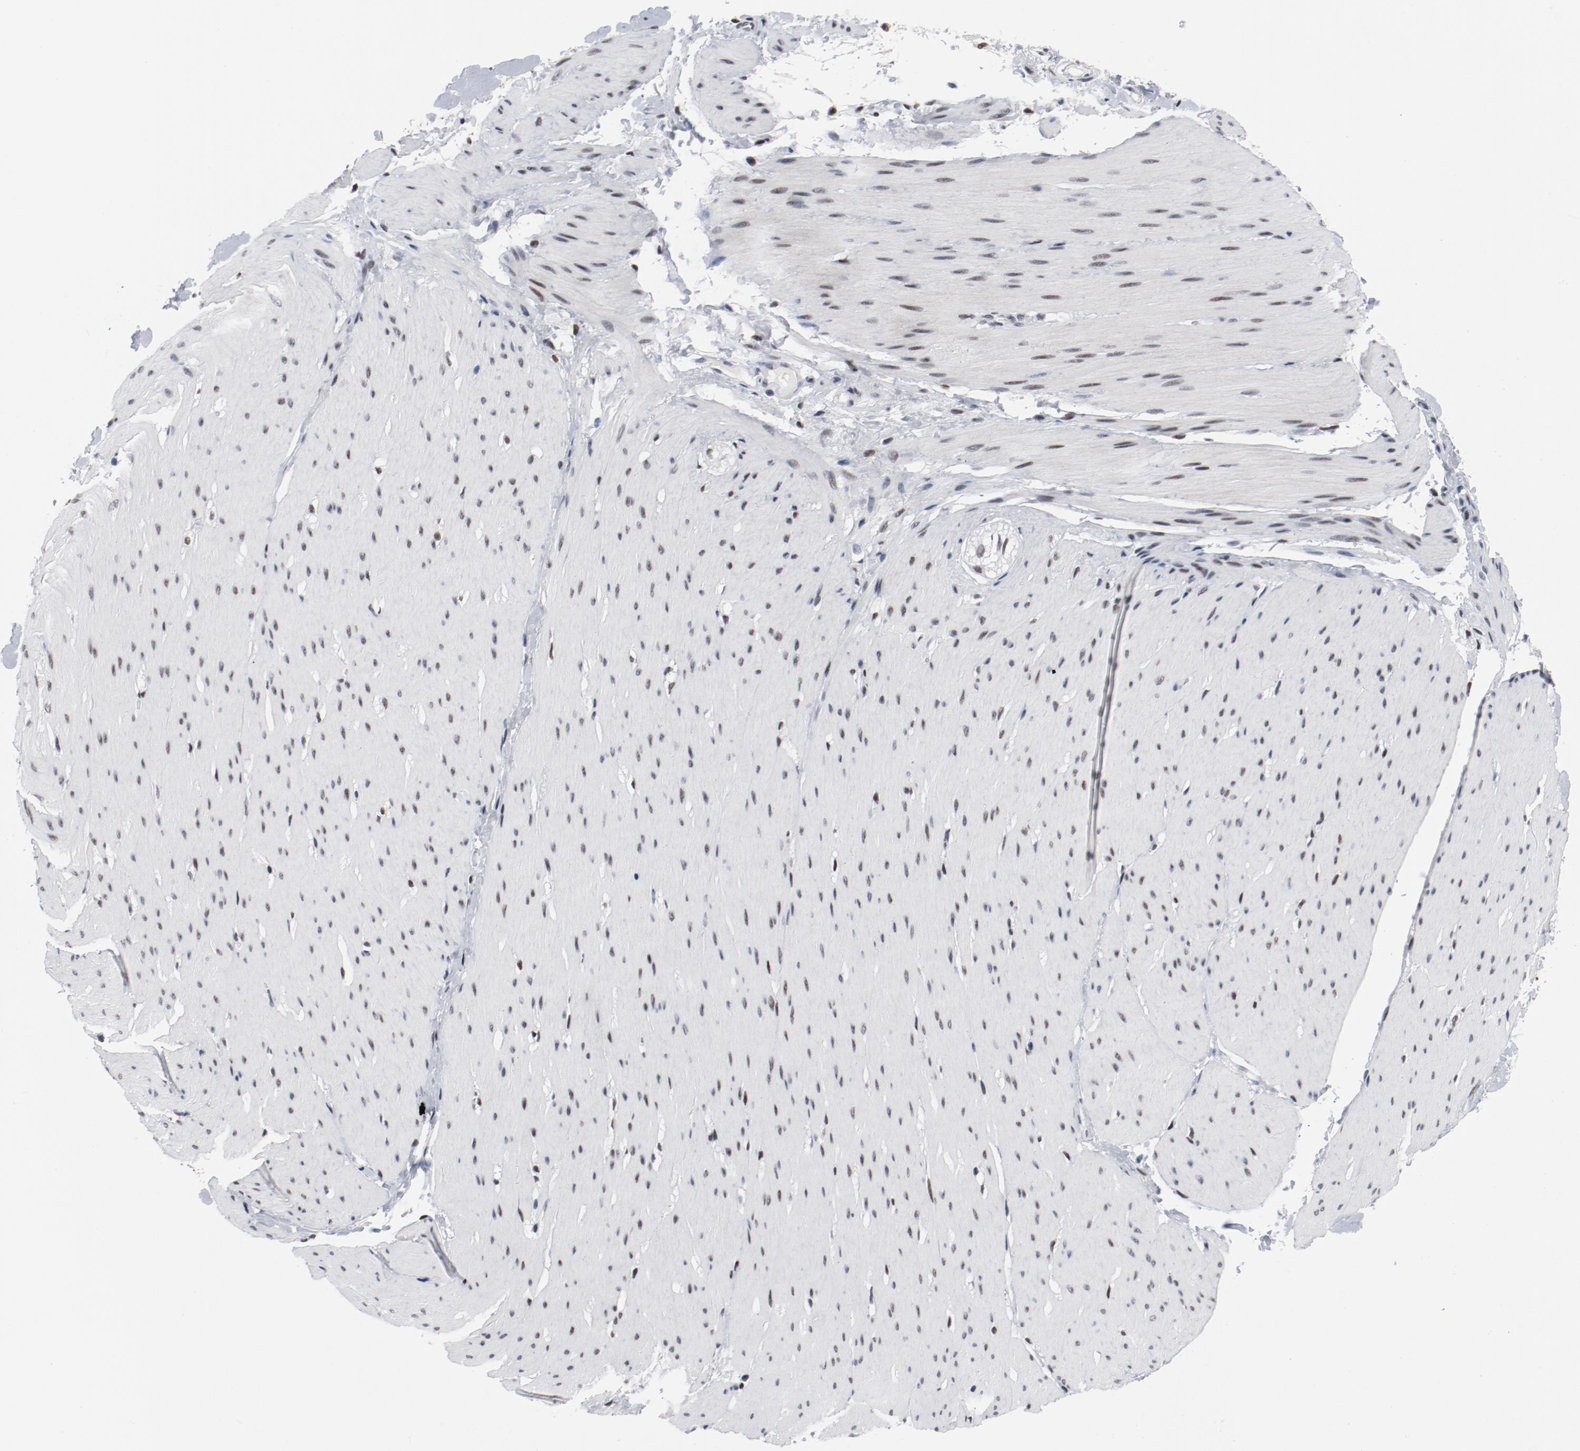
{"staining": {"intensity": "weak", "quantity": ">75%", "location": "nuclear"}, "tissue": "smooth muscle", "cell_type": "Smooth muscle cells", "image_type": "normal", "snomed": [{"axis": "morphology", "description": "Normal tissue, NOS"}, {"axis": "topography", "description": "Smooth muscle"}, {"axis": "topography", "description": "Colon"}], "caption": "Protein staining by immunohistochemistry (IHC) displays weak nuclear positivity in about >75% of smooth muscle cells in unremarkable smooth muscle.", "gene": "ARNT", "patient": {"sex": "male", "age": 67}}